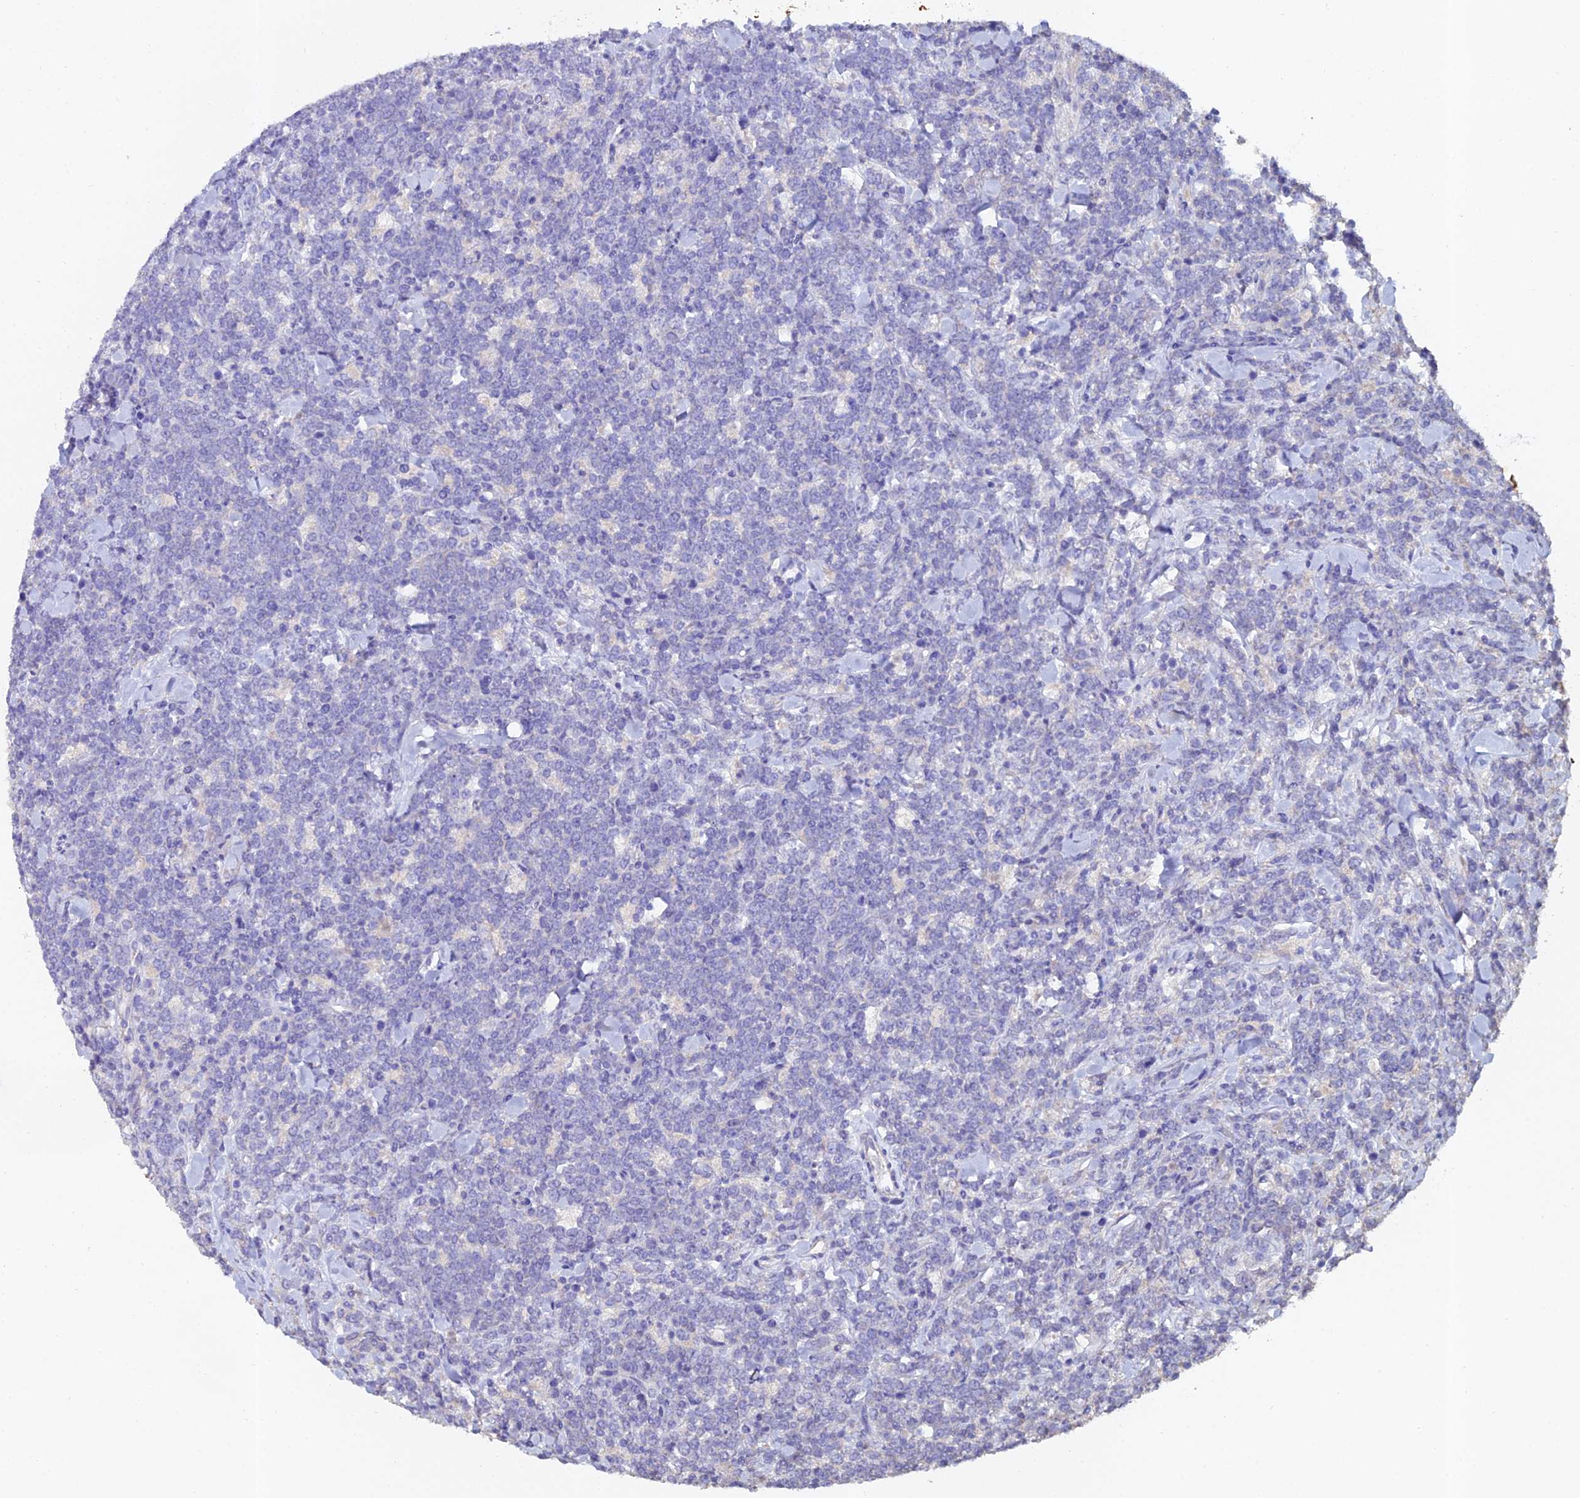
{"staining": {"intensity": "negative", "quantity": "none", "location": "none"}, "tissue": "lymphoma", "cell_type": "Tumor cells", "image_type": "cancer", "snomed": [{"axis": "morphology", "description": "Malignant lymphoma, non-Hodgkin's type, High grade"}, {"axis": "topography", "description": "Small intestine"}], "caption": "The photomicrograph exhibits no staining of tumor cells in lymphoma.", "gene": "ESRRG", "patient": {"sex": "male", "age": 8}}